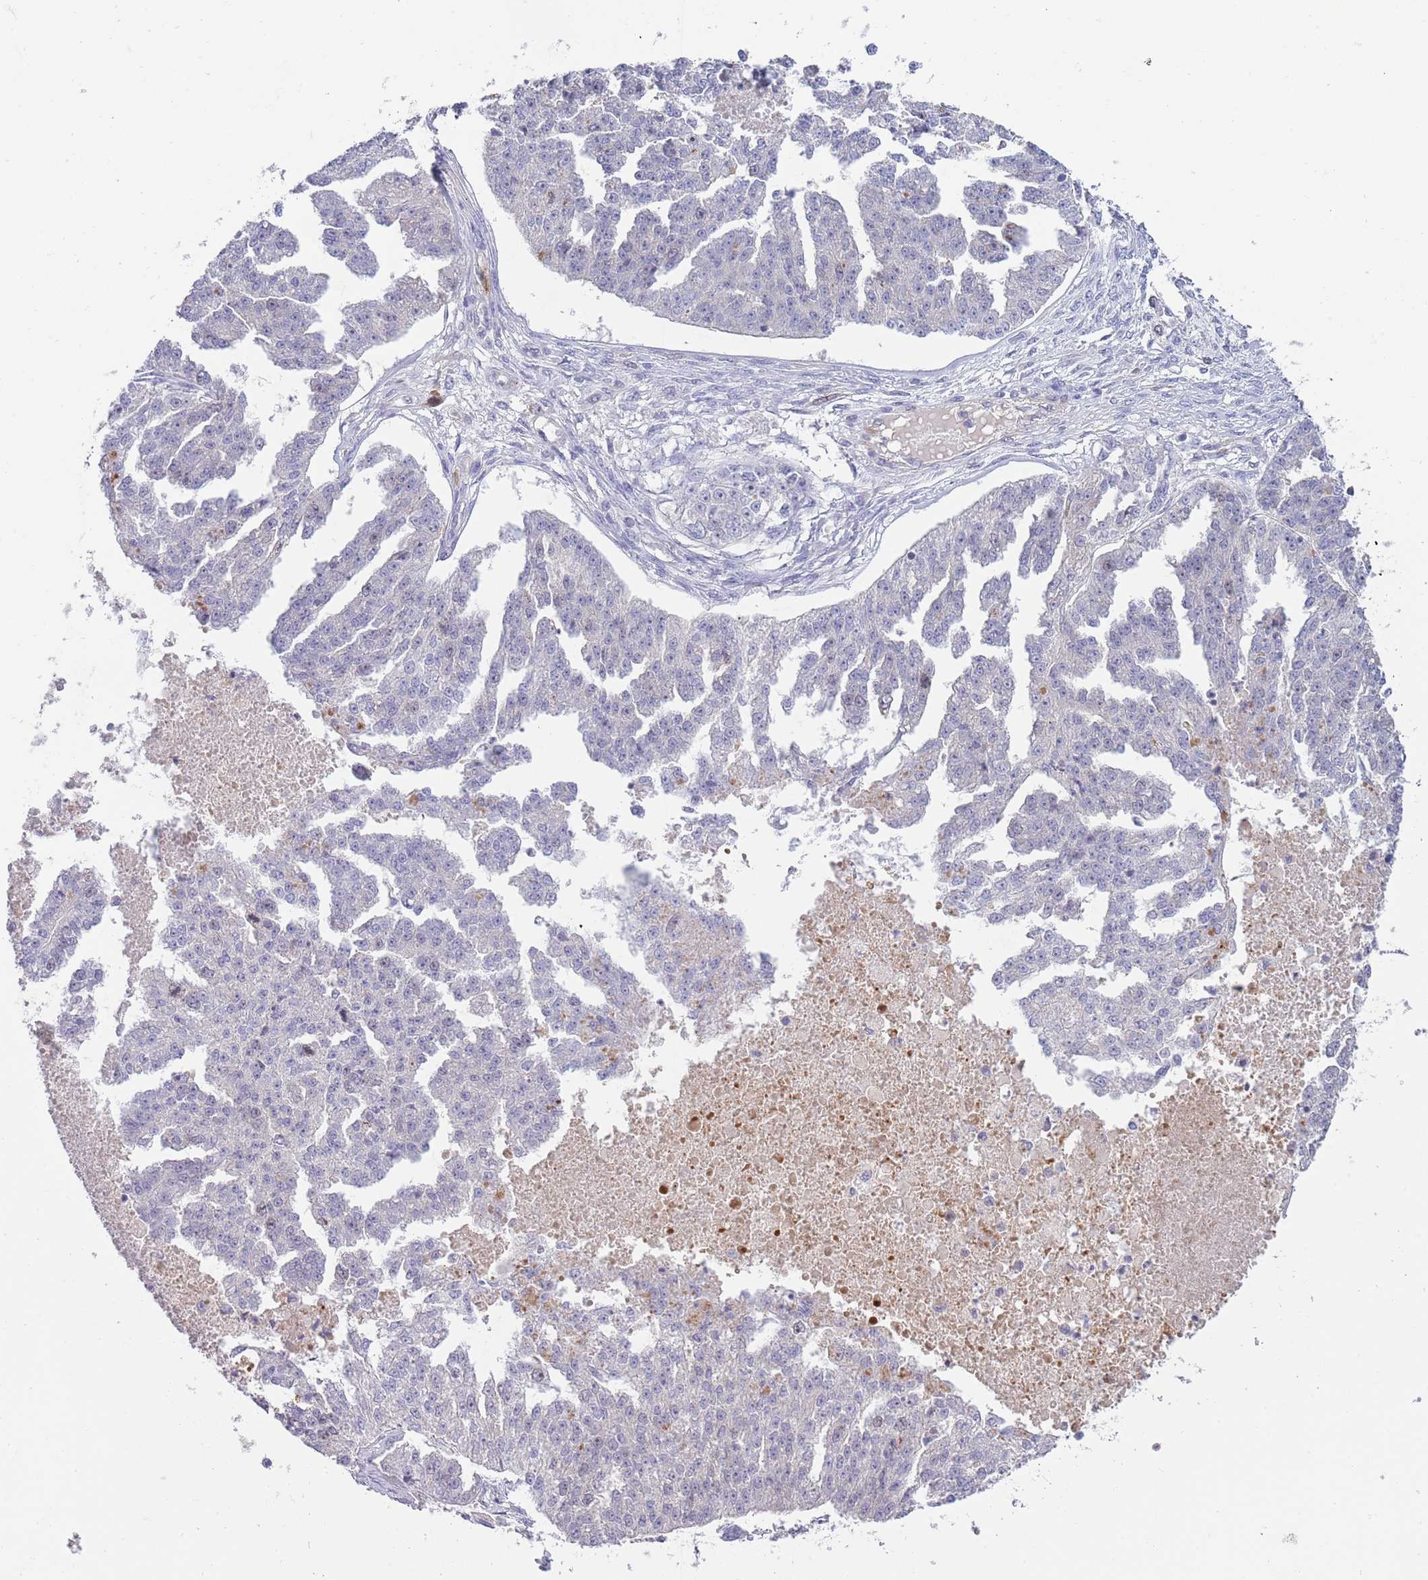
{"staining": {"intensity": "negative", "quantity": "none", "location": "none"}, "tissue": "ovarian cancer", "cell_type": "Tumor cells", "image_type": "cancer", "snomed": [{"axis": "morphology", "description": "Cystadenocarcinoma, serous, NOS"}, {"axis": "topography", "description": "Ovary"}], "caption": "Immunohistochemistry of human ovarian cancer (serous cystadenocarcinoma) exhibits no staining in tumor cells.", "gene": "PIMREG", "patient": {"sex": "female", "age": 58}}